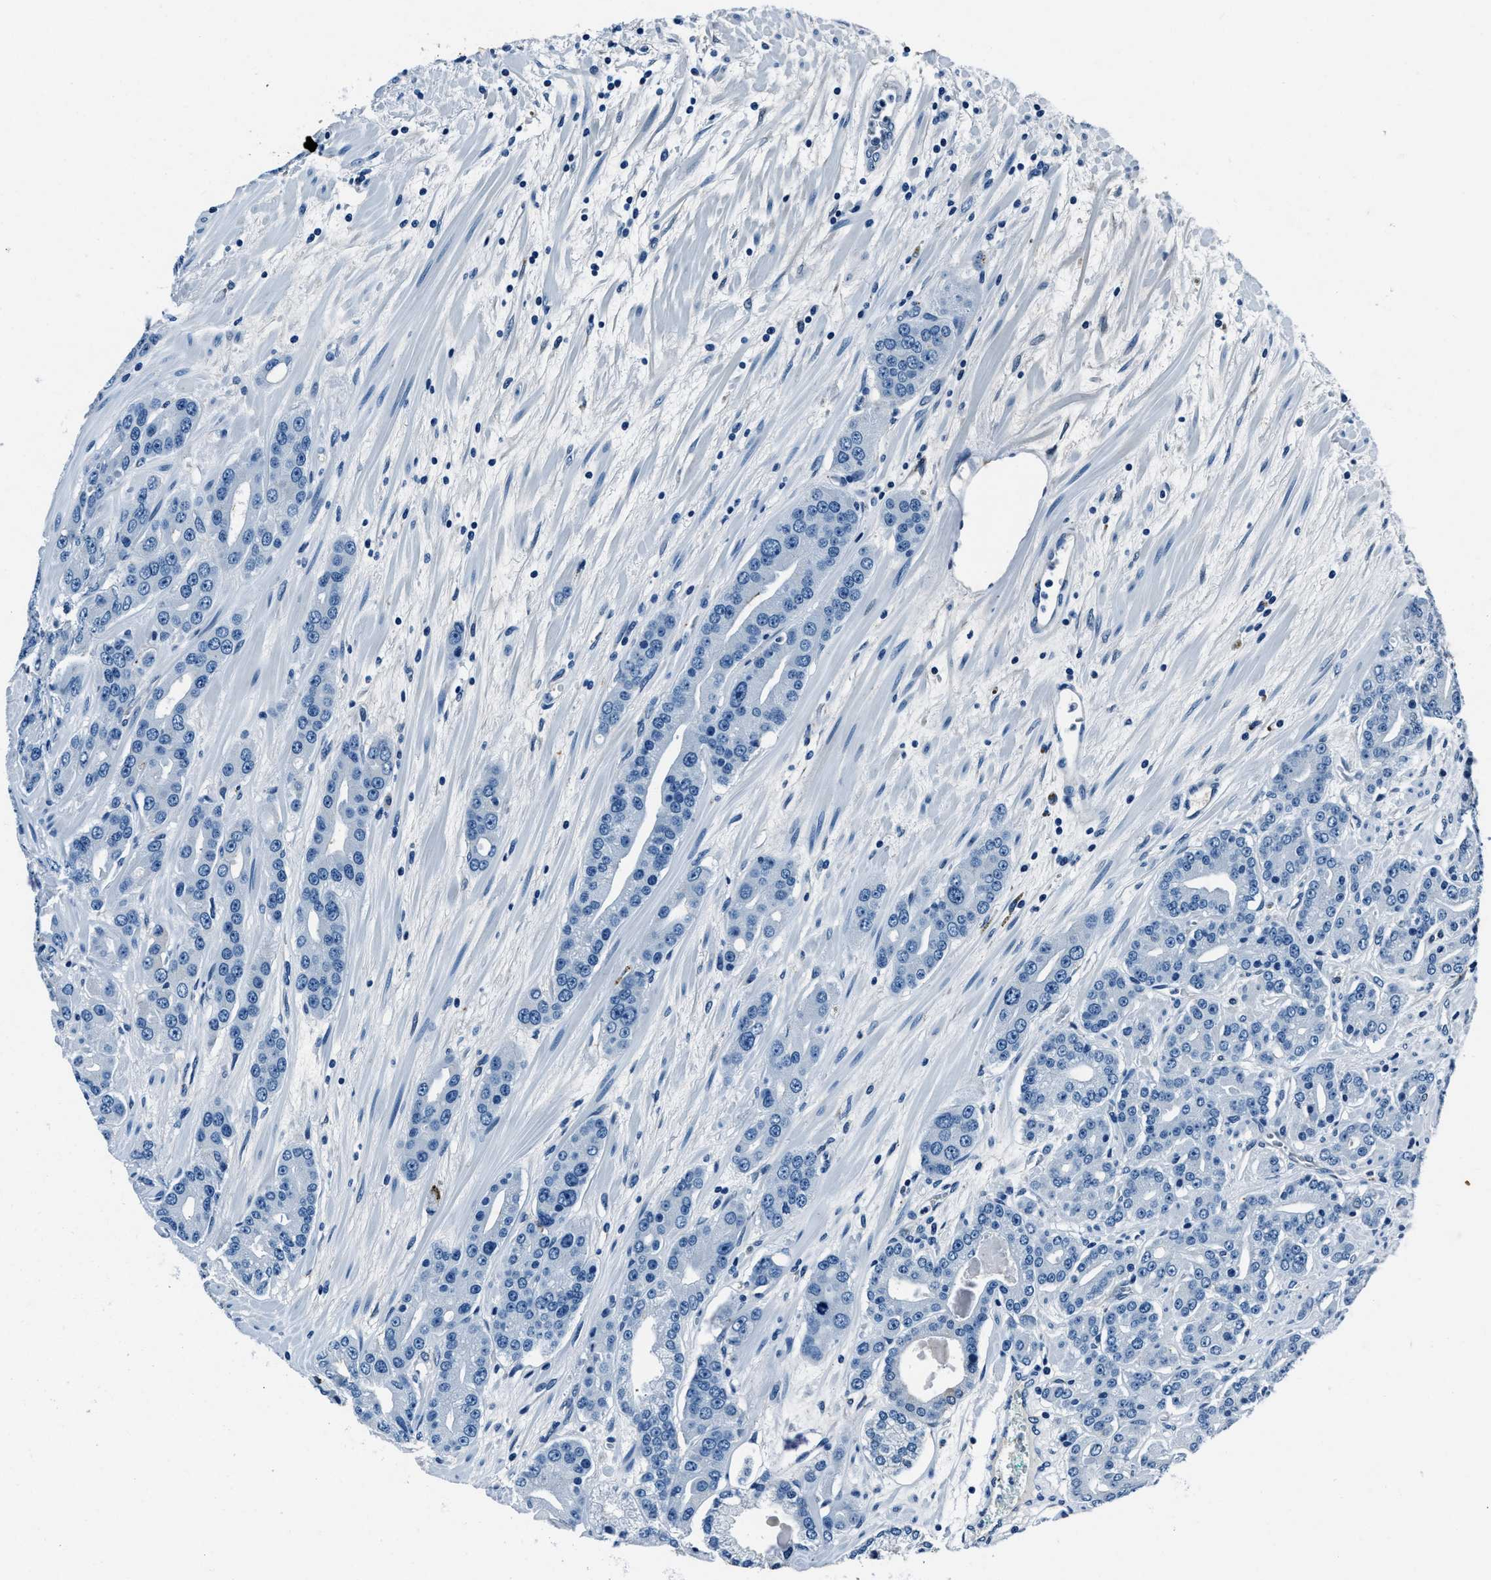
{"staining": {"intensity": "negative", "quantity": "none", "location": "none"}, "tissue": "prostate cancer", "cell_type": "Tumor cells", "image_type": "cancer", "snomed": [{"axis": "morphology", "description": "Adenocarcinoma, High grade"}, {"axis": "topography", "description": "Prostate"}], "caption": "This is an immunohistochemistry (IHC) image of prostate high-grade adenocarcinoma. There is no positivity in tumor cells.", "gene": "PTPDC1", "patient": {"sex": "male", "age": 71}}